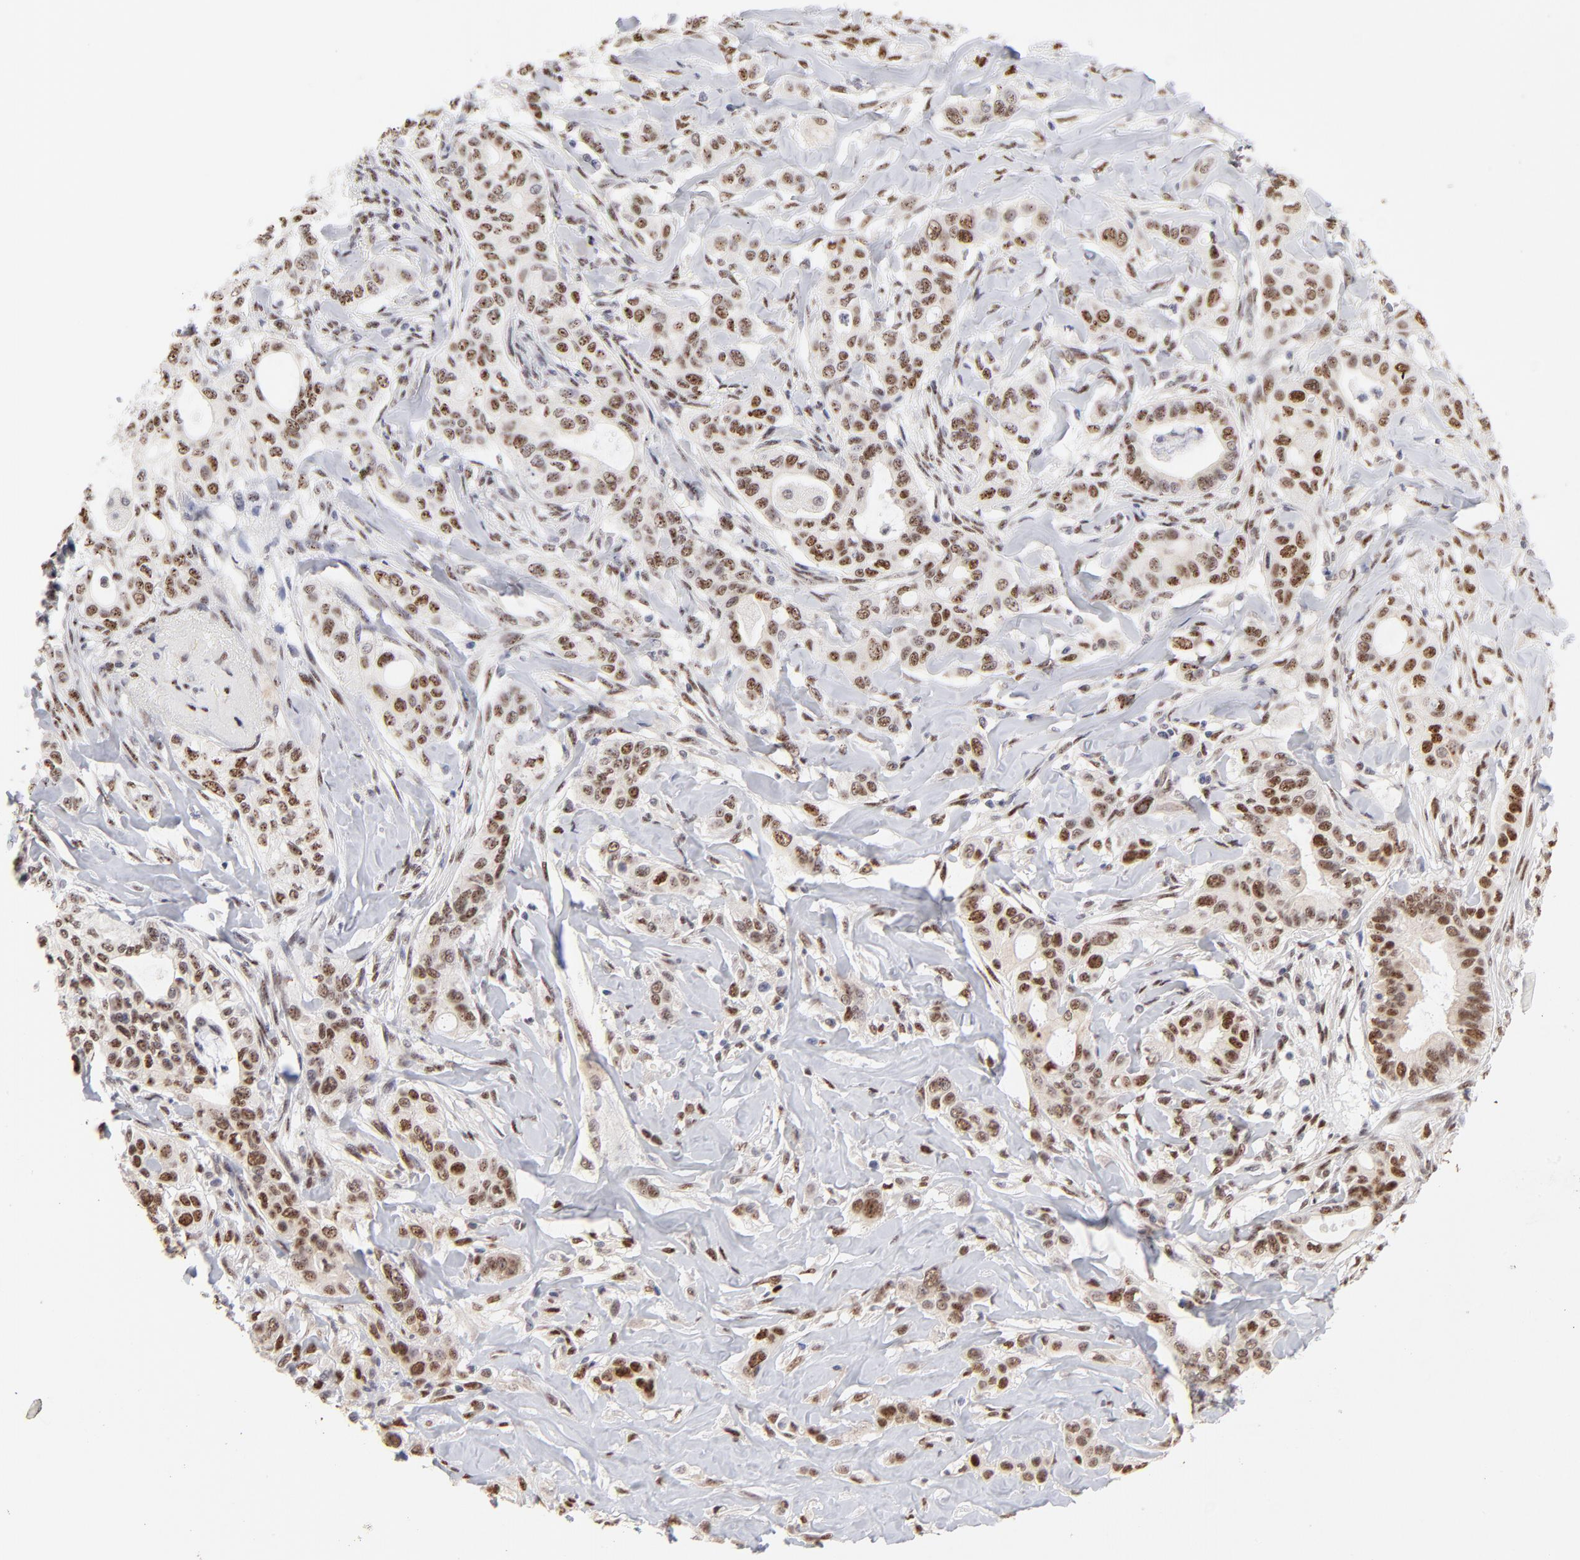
{"staining": {"intensity": "moderate", "quantity": ">75%", "location": "nuclear"}, "tissue": "liver cancer", "cell_type": "Tumor cells", "image_type": "cancer", "snomed": [{"axis": "morphology", "description": "Cholangiocarcinoma"}, {"axis": "topography", "description": "Liver"}], "caption": "Immunohistochemistry (IHC) histopathology image of human liver cancer stained for a protein (brown), which reveals medium levels of moderate nuclear positivity in about >75% of tumor cells.", "gene": "STAT3", "patient": {"sex": "female", "age": 67}}